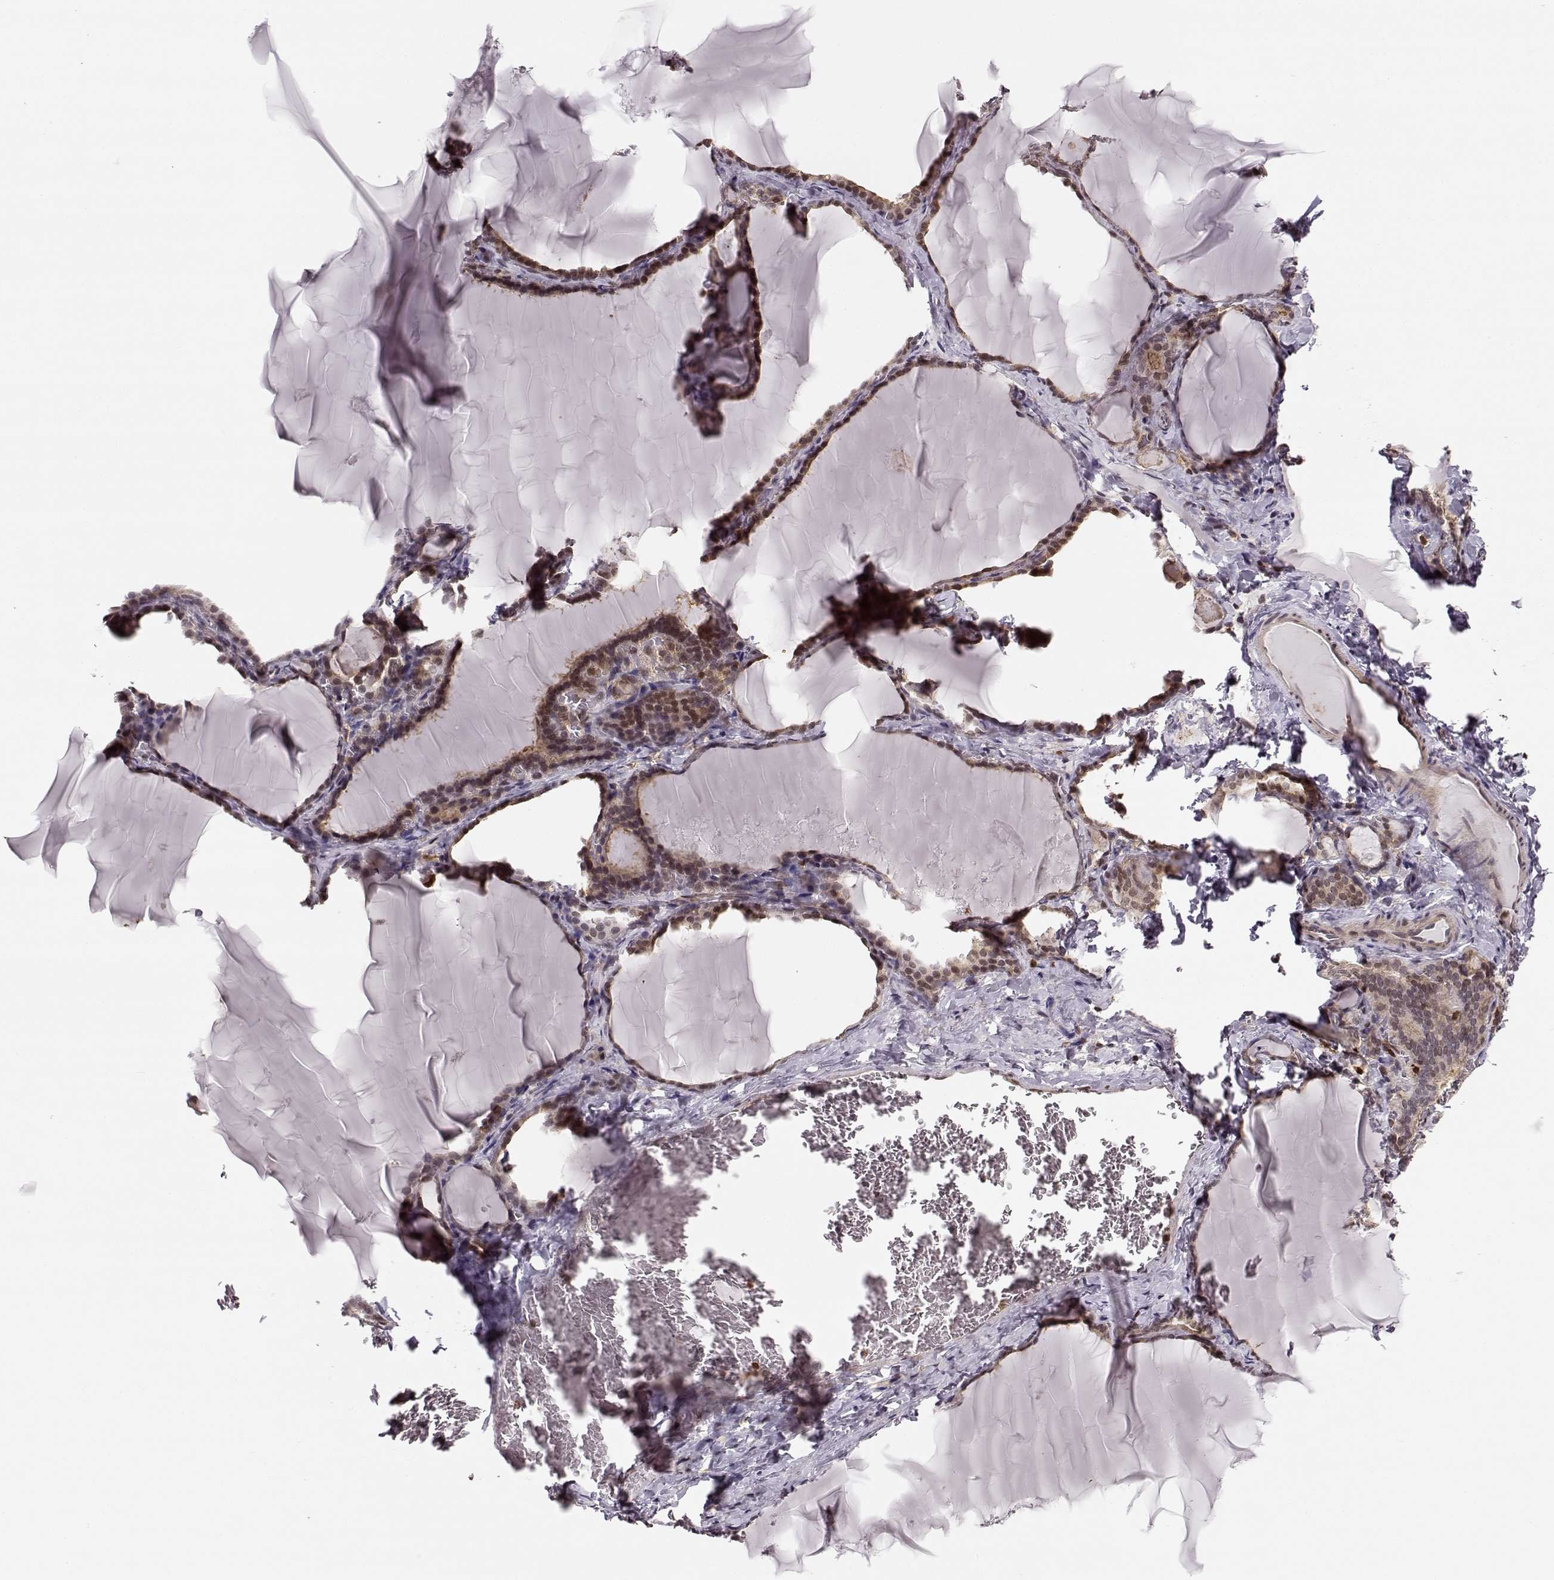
{"staining": {"intensity": "weak", "quantity": ">75%", "location": "cytoplasmic/membranous,nuclear"}, "tissue": "thyroid gland", "cell_type": "Glandular cells", "image_type": "normal", "snomed": [{"axis": "morphology", "description": "Normal tissue, NOS"}, {"axis": "morphology", "description": "Hyperplasia, NOS"}, {"axis": "topography", "description": "Thyroid gland"}], "caption": "Human thyroid gland stained with a brown dye reveals weak cytoplasmic/membranous,nuclear positive positivity in about >75% of glandular cells.", "gene": "MFSD1", "patient": {"sex": "female", "age": 27}}